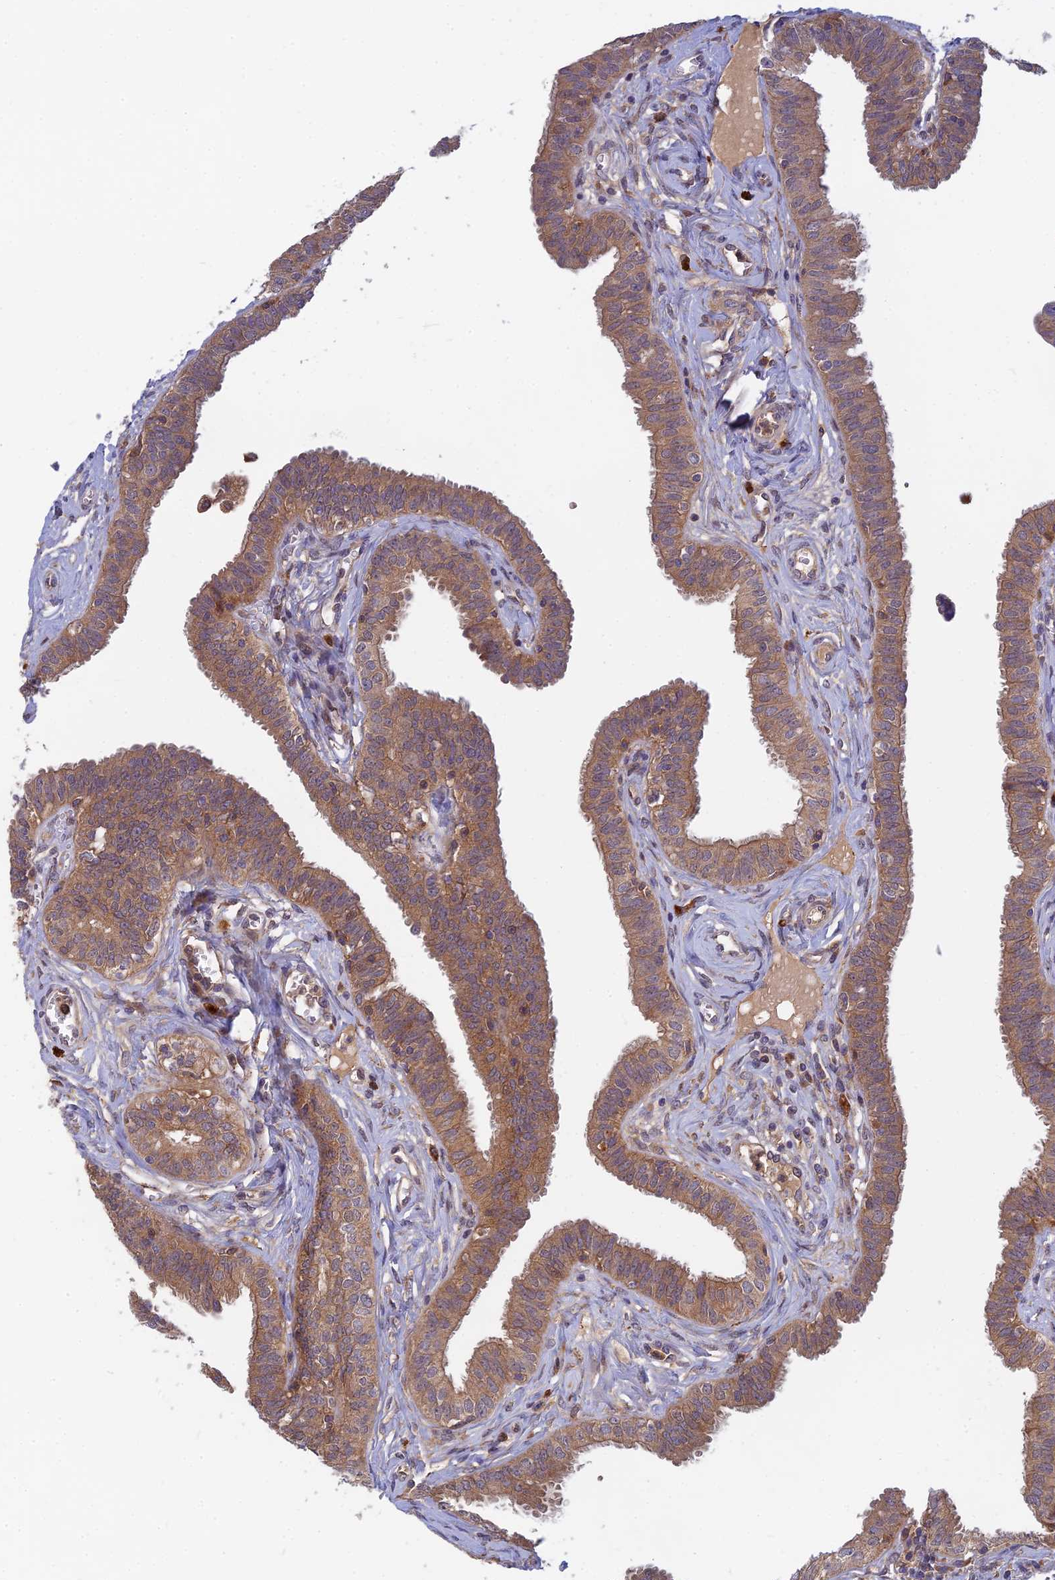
{"staining": {"intensity": "moderate", "quantity": ">75%", "location": "cytoplasmic/membranous,nuclear"}, "tissue": "fallopian tube", "cell_type": "Glandular cells", "image_type": "normal", "snomed": [{"axis": "morphology", "description": "Normal tissue, NOS"}, {"axis": "morphology", "description": "Carcinoma, NOS"}, {"axis": "topography", "description": "Fallopian tube"}, {"axis": "topography", "description": "Ovary"}], "caption": "Unremarkable fallopian tube reveals moderate cytoplasmic/membranous,nuclear staining in about >75% of glandular cells, visualized by immunohistochemistry.", "gene": "FAM151B", "patient": {"sex": "female", "age": 59}}